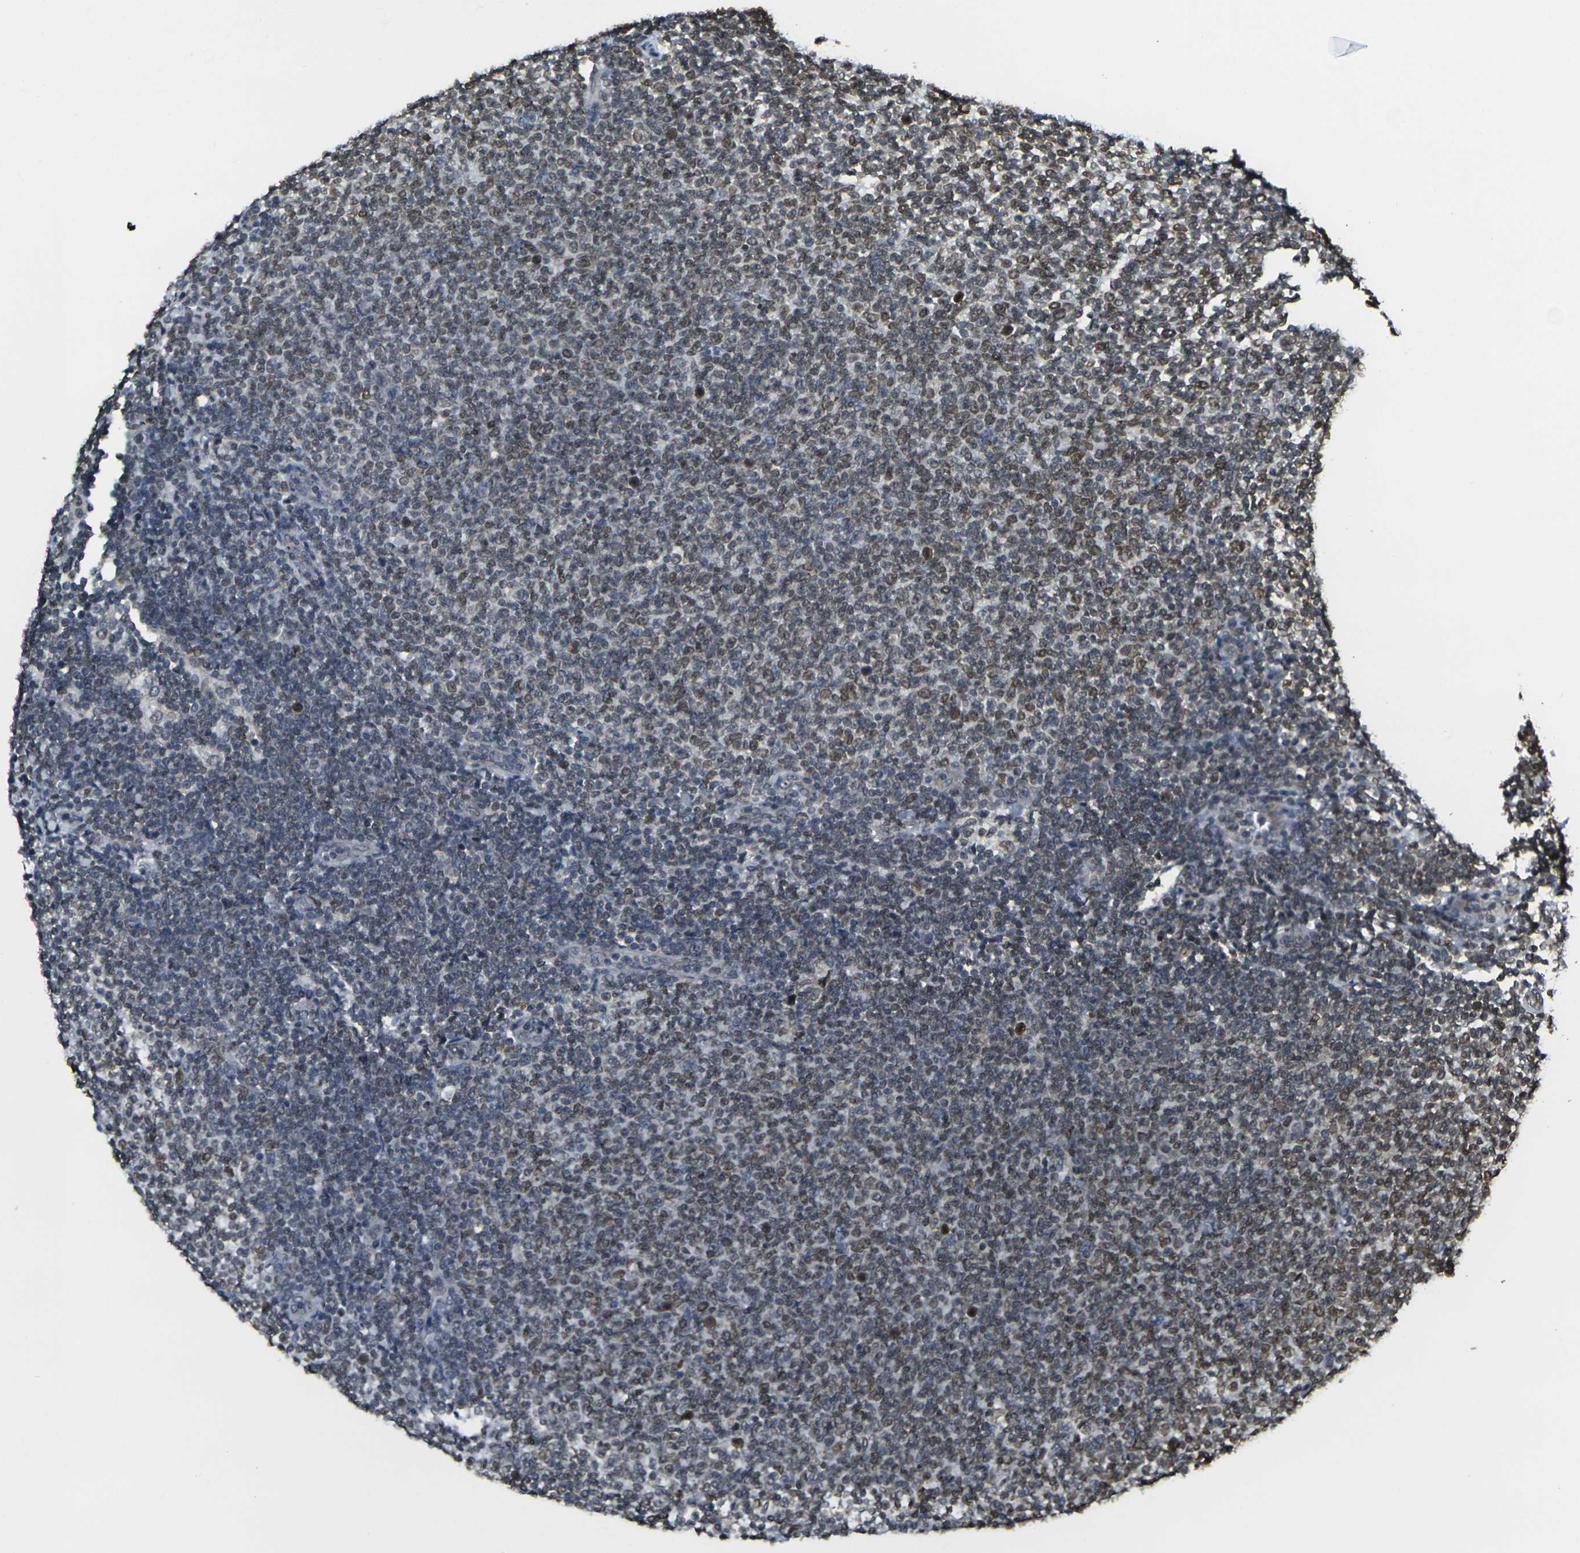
{"staining": {"intensity": "moderate", "quantity": "25%-75%", "location": "nuclear"}, "tissue": "lymphoma", "cell_type": "Tumor cells", "image_type": "cancer", "snomed": [{"axis": "morphology", "description": "Malignant lymphoma, non-Hodgkin's type, Low grade"}, {"axis": "topography", "description": "Lymph node"}], "caption": "Moderate nuclear staining for a protein is present in about 25%-75% of tumor cells of lymphoma using IHC.", "gene": "BRDT", "patient": {"sex": "male", "age": 66}}